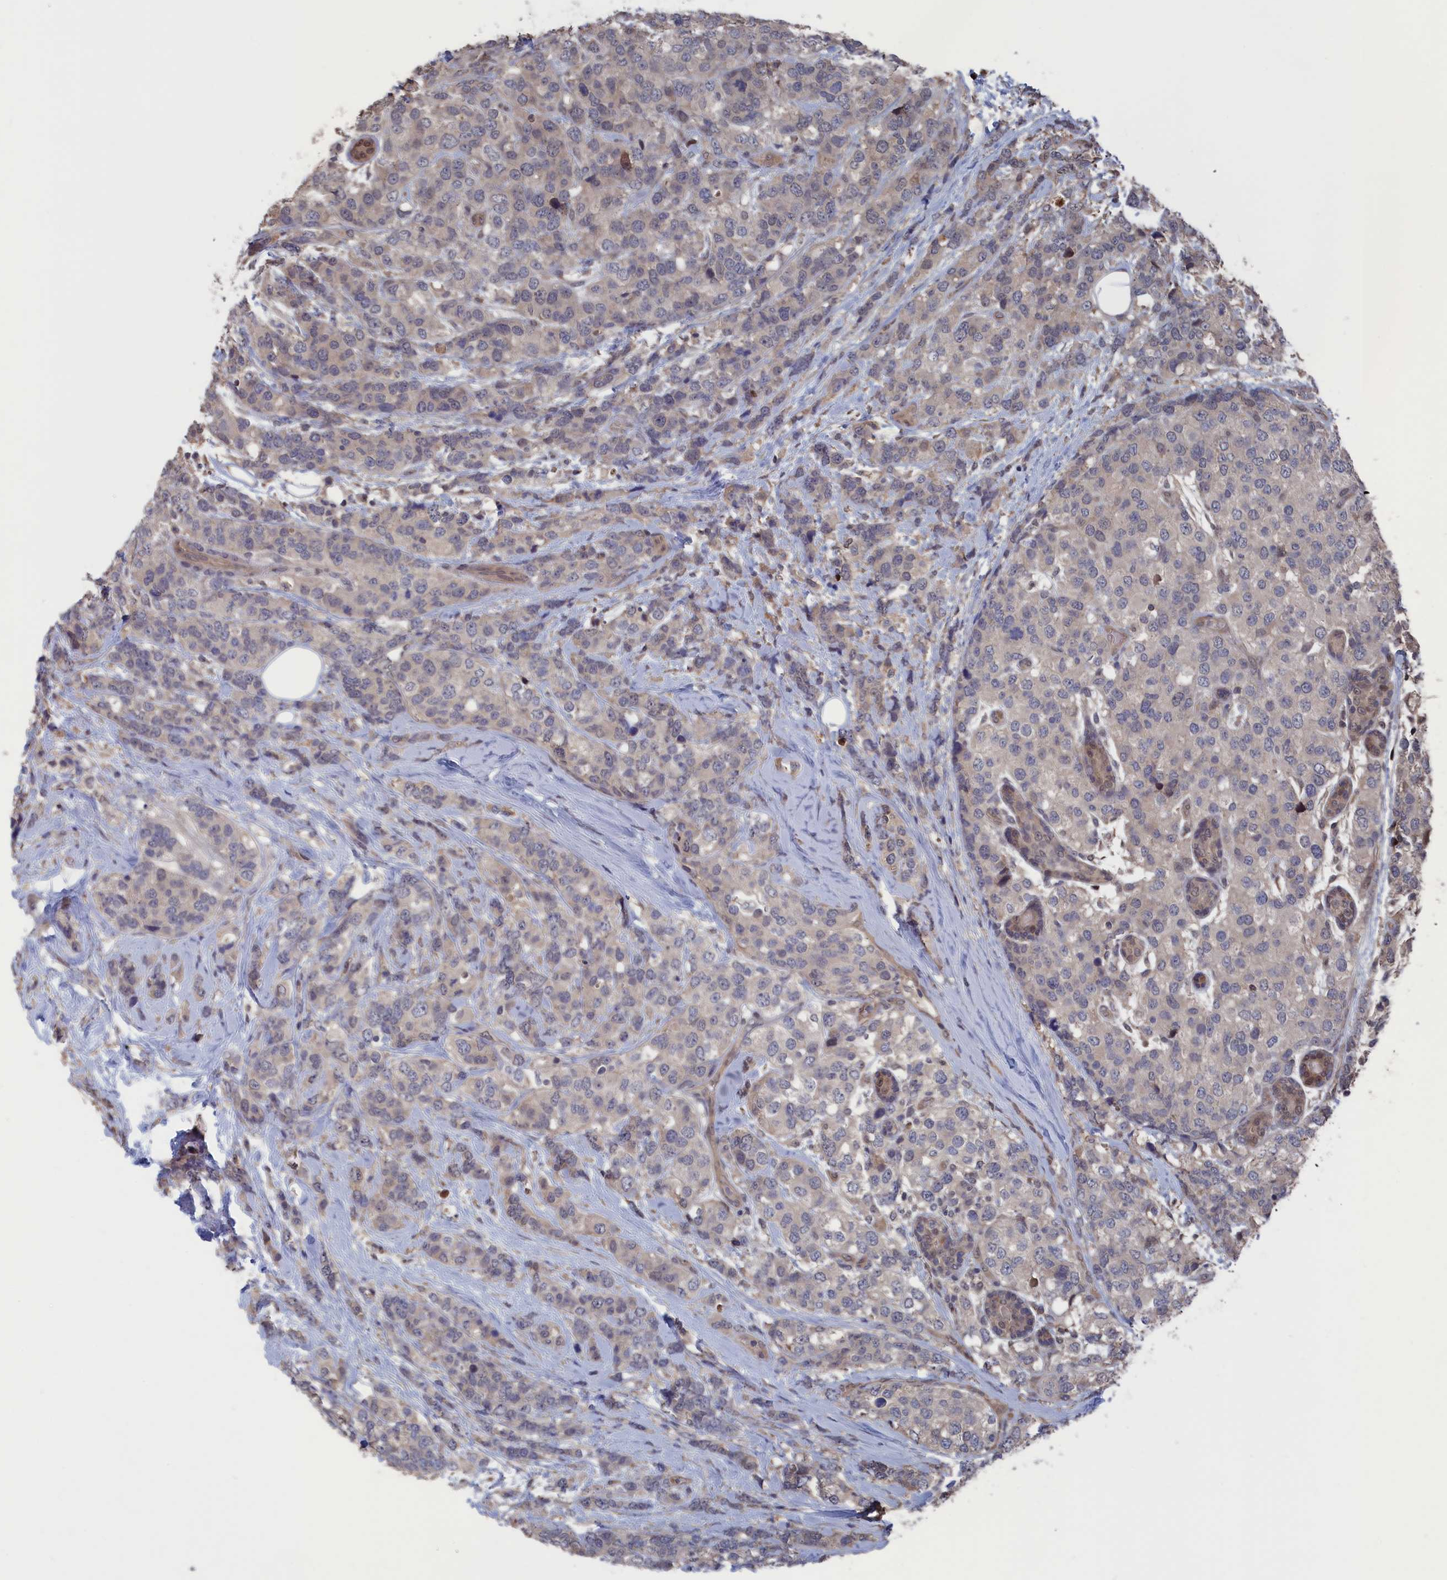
{"staining": {"intensity": "weak", "quantity": "<25%", "location": "cytoplasmic/membranous"}, "tissue": "breast cancer", "cell_type": "Tumor cells", "image_type": "cancer", "snomed": [{"axis": "morphology", "description": "Lobular carcinoma"}, {"axis": "topography", "description": "Breast"}], "caption": "There is no significant staining in tumor cells of lobular carcinoma (breast).", "gene": "NUTF2", "patient": {"sex": "female", "age": 59}}